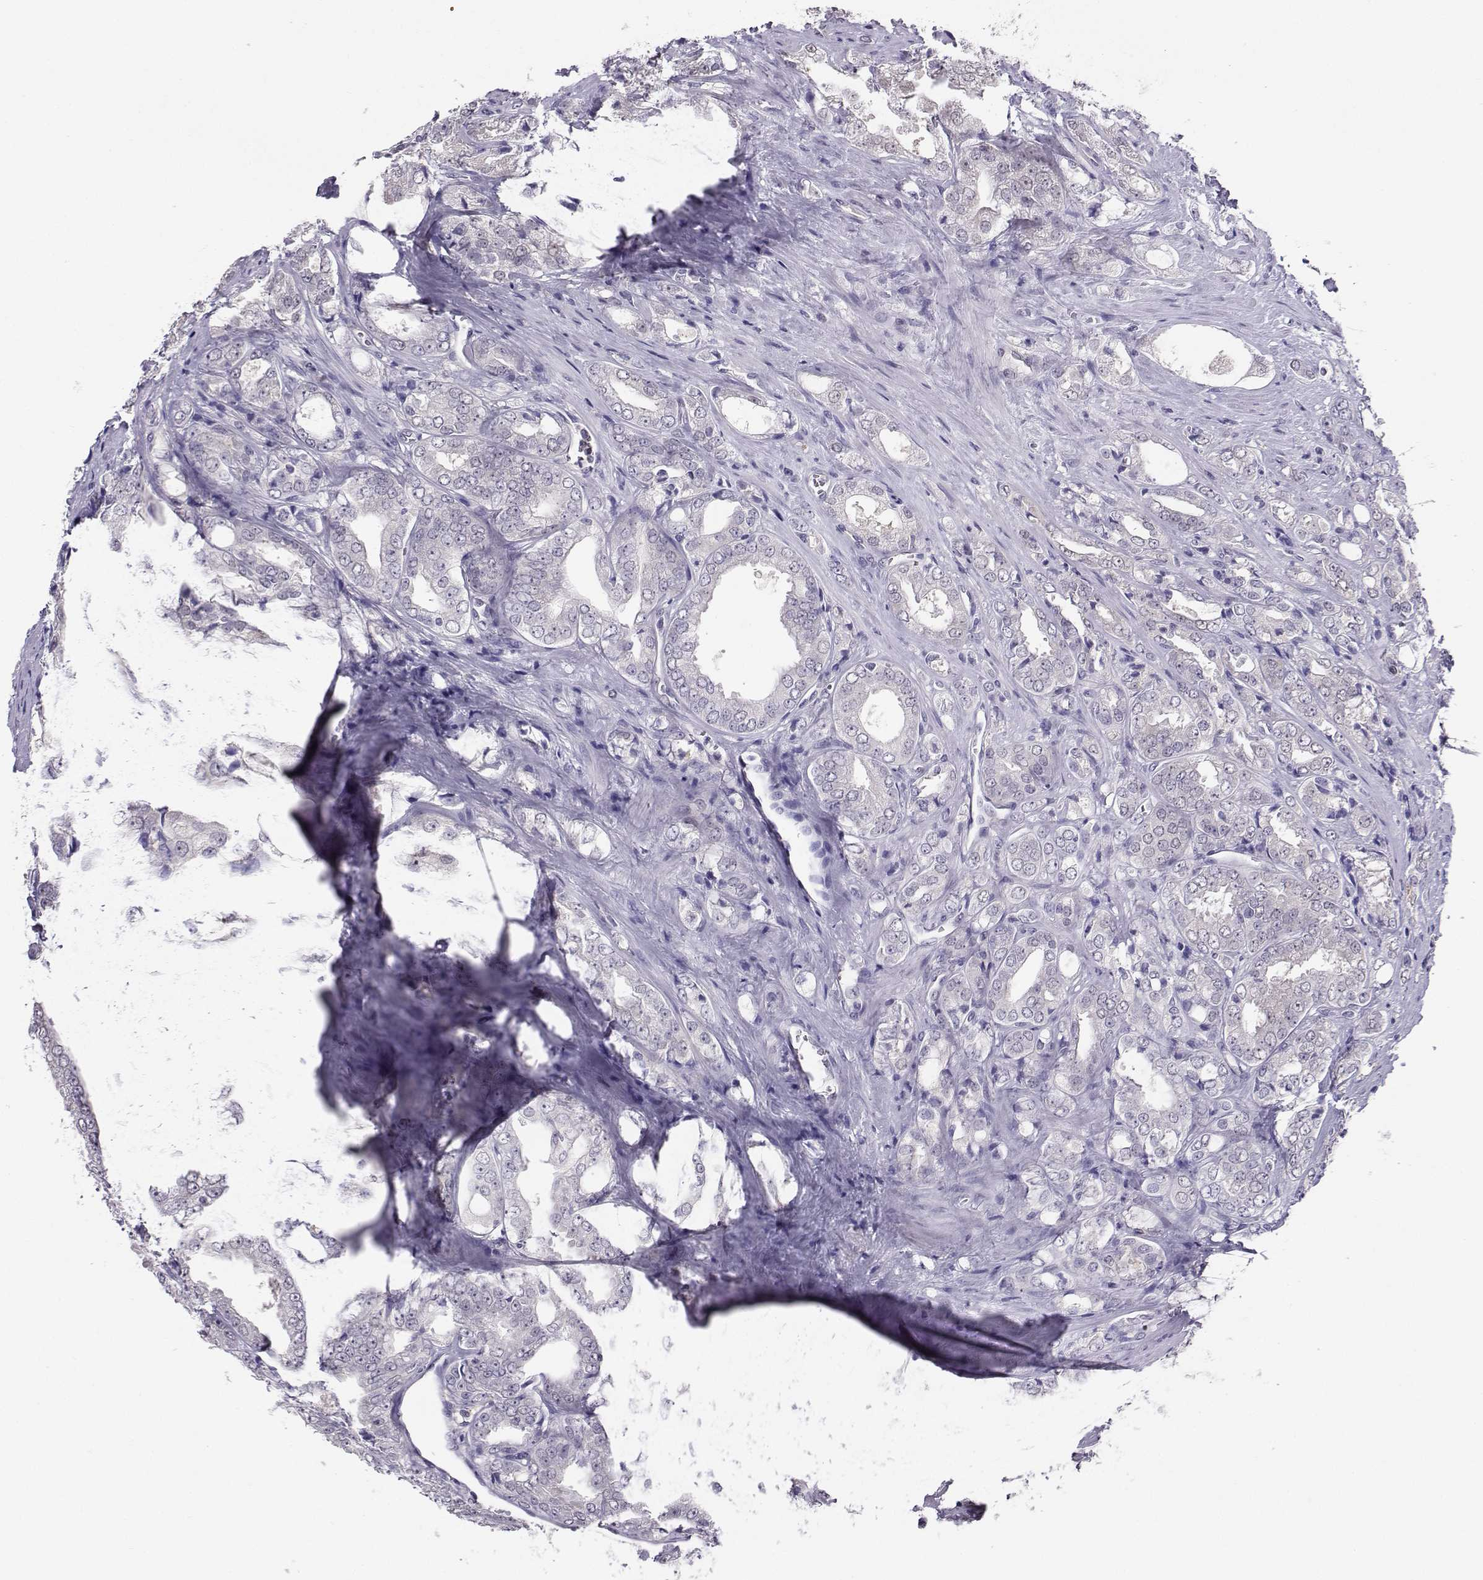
{"staining": {"intensity": "negative", "quantity": "none", "location": "none"}, "tissue": "prostate cancer", "cell_type": "Tumor cells", "image_type": "cancer", "snomed": [{"axis": "morphology", "description": "Adenocarcinoma, NOS"}, {"axis": "morphology", "description": "Adenocarcinoma, High grade"}, {"axis": "topography", "description": "Prostate"}], "caption": "Tumor cells are negative for brown protein staining in adenocarcinoma (prostate).", "gene": "PGK1", "patient": {"sex": "male", "age": 70}}